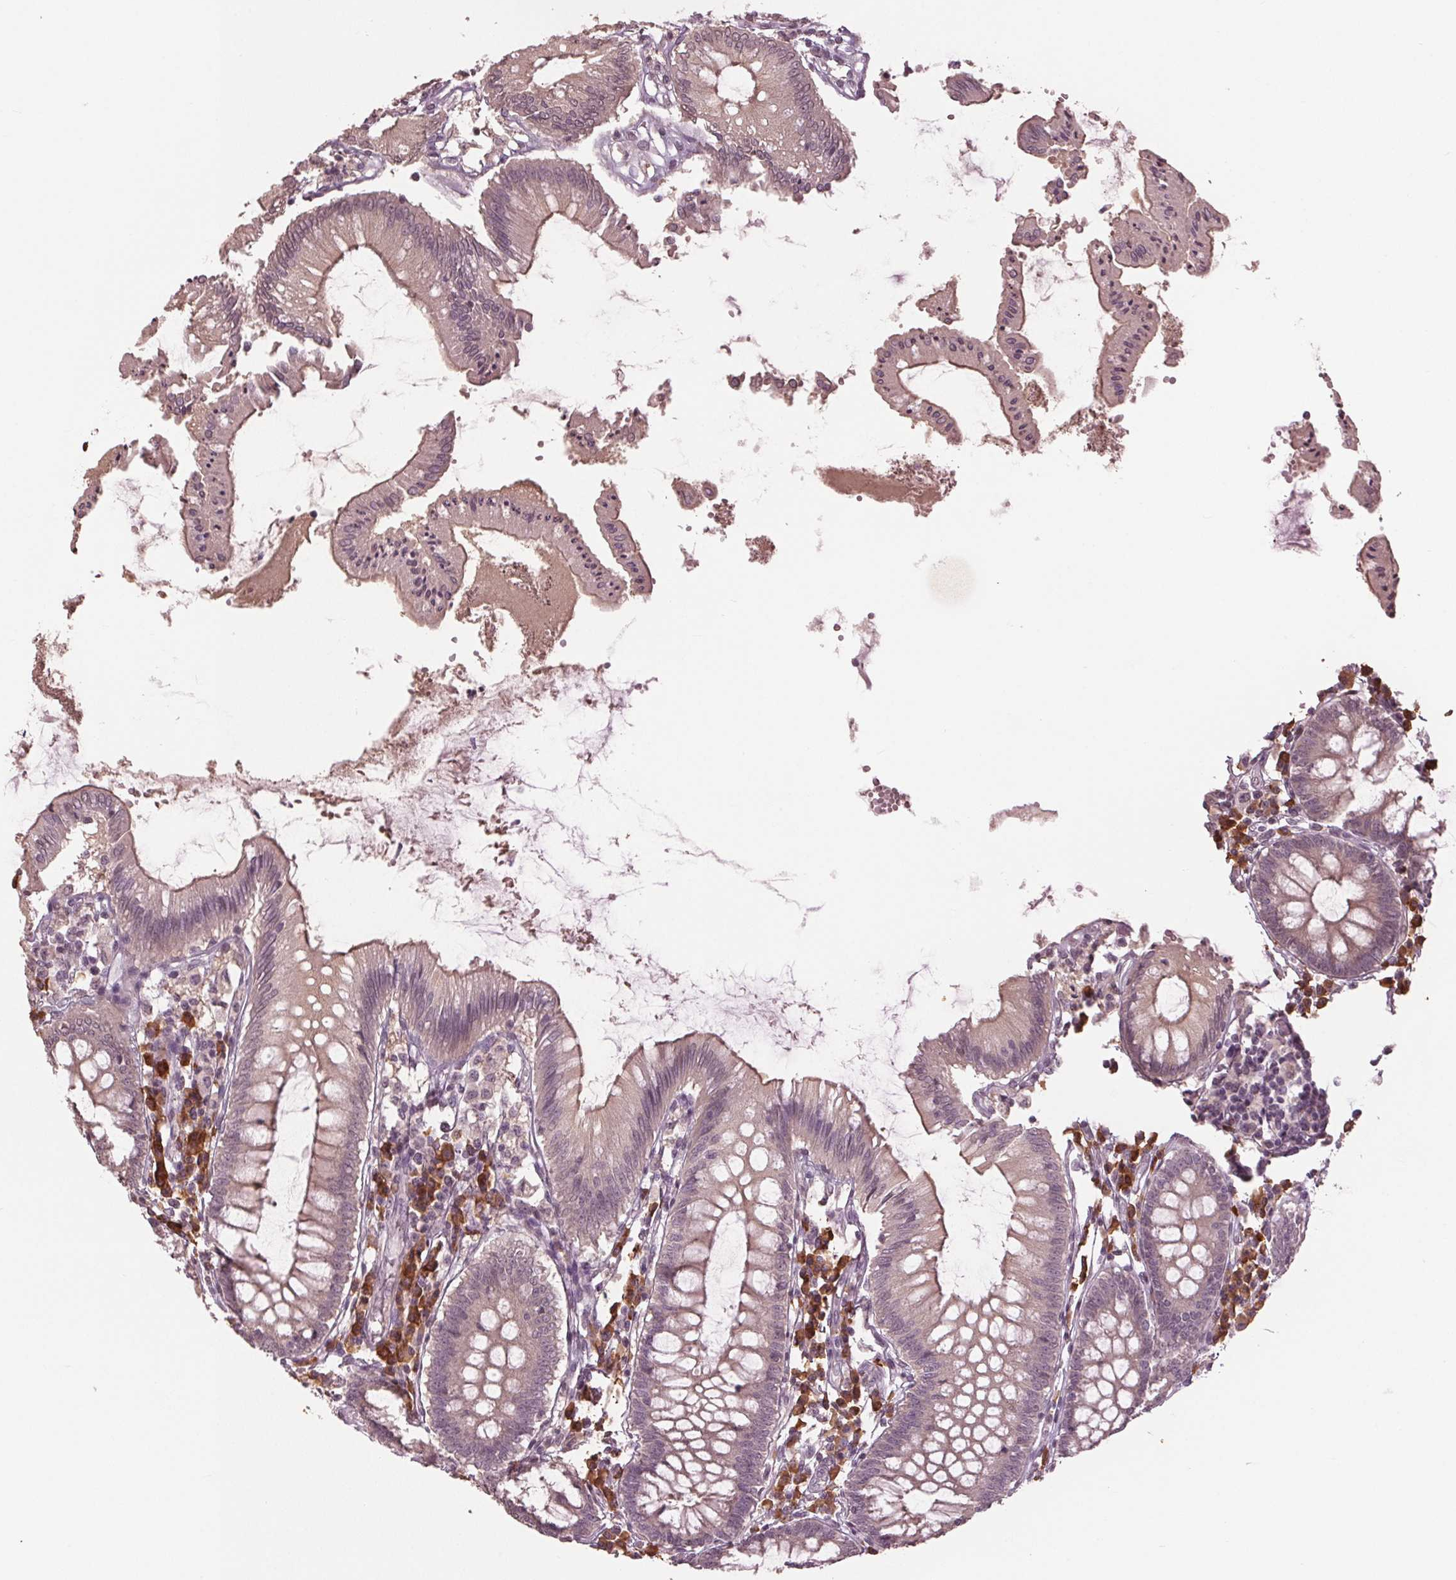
{"staining": {"intensity": "weak", "quantity": "<25%", "location": "cytoplasmic/membranous"}, "tissue": "colon", "cell_type": "Endothelial cells", "image_type": "normal", "snomed": [{"axis": "morphology", "description": "Normal tissue, NOS"}, {"axis": "morphology", "description": "Adenocarcinoma, NOS"}, {"axis": "topography", "description": "Colon"}], "caption": "Photomicrograph shows no protein staining in endothelial cells of normal colon.", "gene": "CXCL16", "patient": {"sex": "male", "age": 83}}